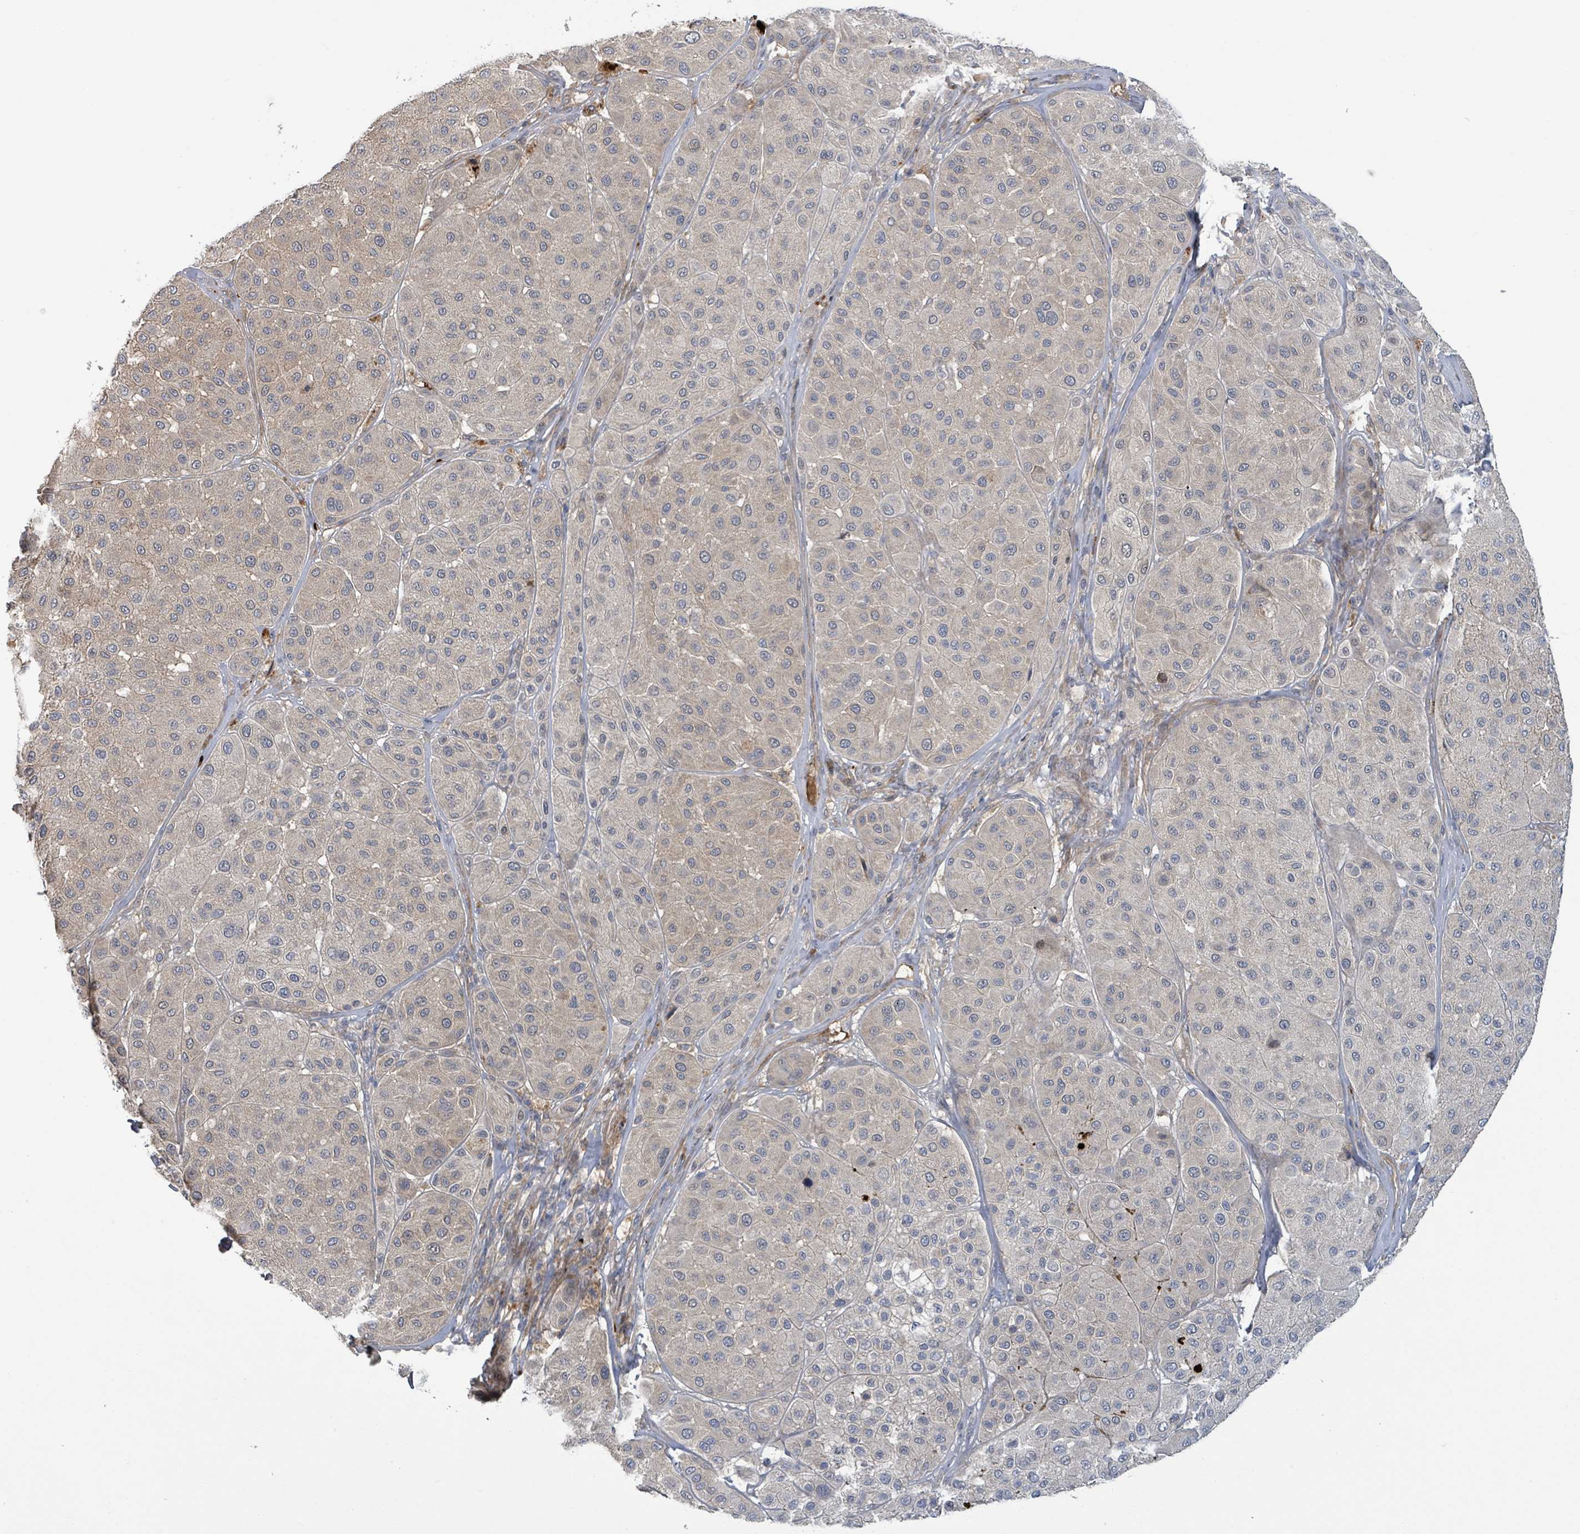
{"staining": {"intensity": "negative", "quantity": "none", "location": "none"}, "tissue": "melanoma", "cell_type": "Tumor cells", "image_type": "cancer", "snomed": [{"axis": "morphology", "description": "Malignant melanoma, Metastatic site"}, {"axis": "topography", "description": "Smooth muscle"}], "caption": "Immunohistochemistry (IHC) photomicrograph of malignant melanoma (metastatic site) stained for a protein (brown), which shows no expression in tumor cells.", "gene": "STARD4", "patient": {"sex": "male", "age": 41}}